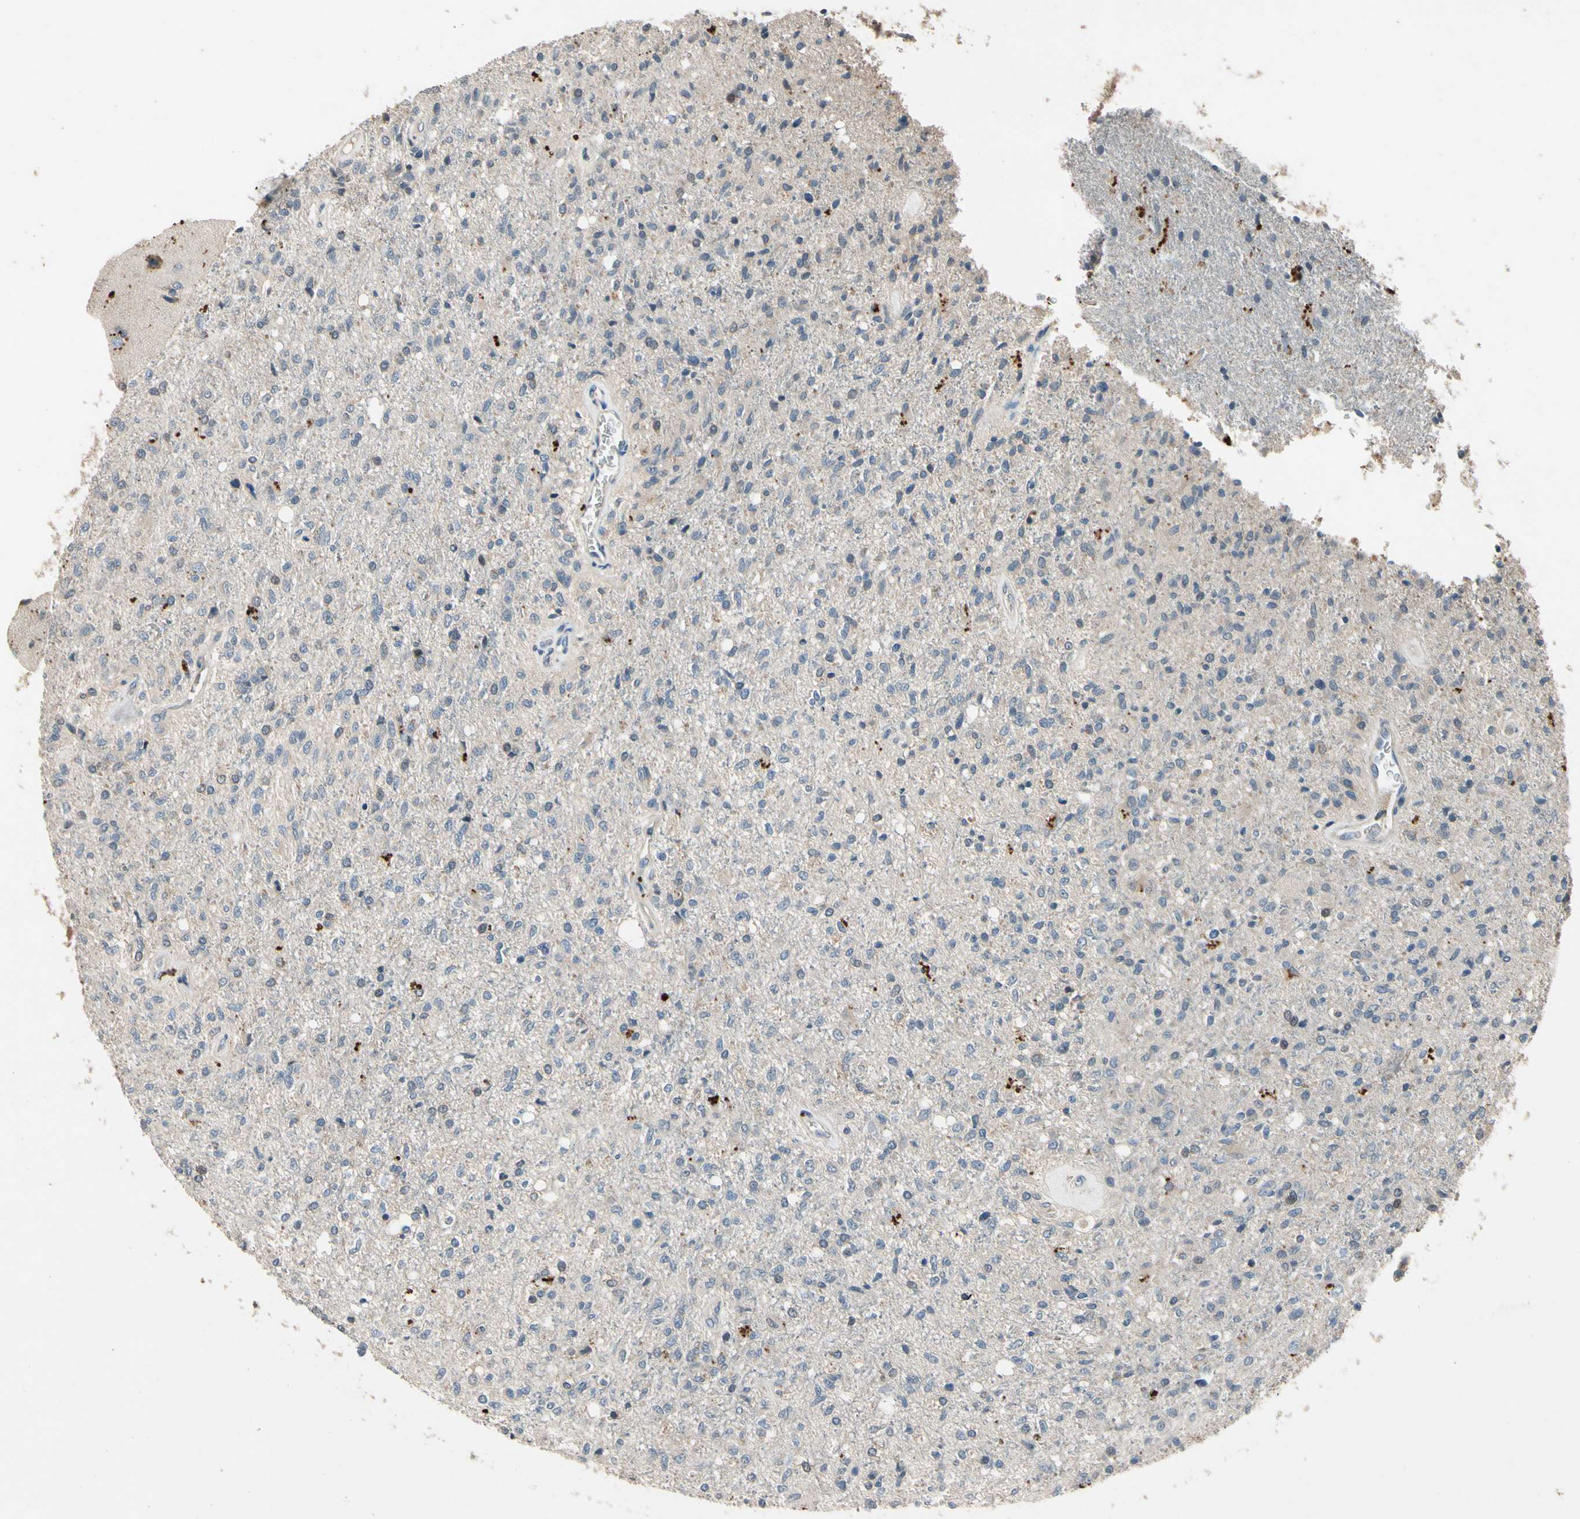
{"staining": {"intensity": "weak", "quantity": "<25%", "location": "cytoplasmic/membranous"}, "tissue": "glioma", "cell_type": "Tumor cells", "image_type": "cancer", "snomed": [{"axis": "morphology", "description": "Normal tissue, NOS"}, {"axis": "morphology", "description": "Glioma, malignant, High grade"}, {"axis": "topography", "description": "Cerebral cortex"}], "caption": "An immunohistochemistry image of glioma is shown. There is no staining in tumor cells of glioma.", "gene": "IL1RL1", "patient": {"sex": "male", "age": 77}}